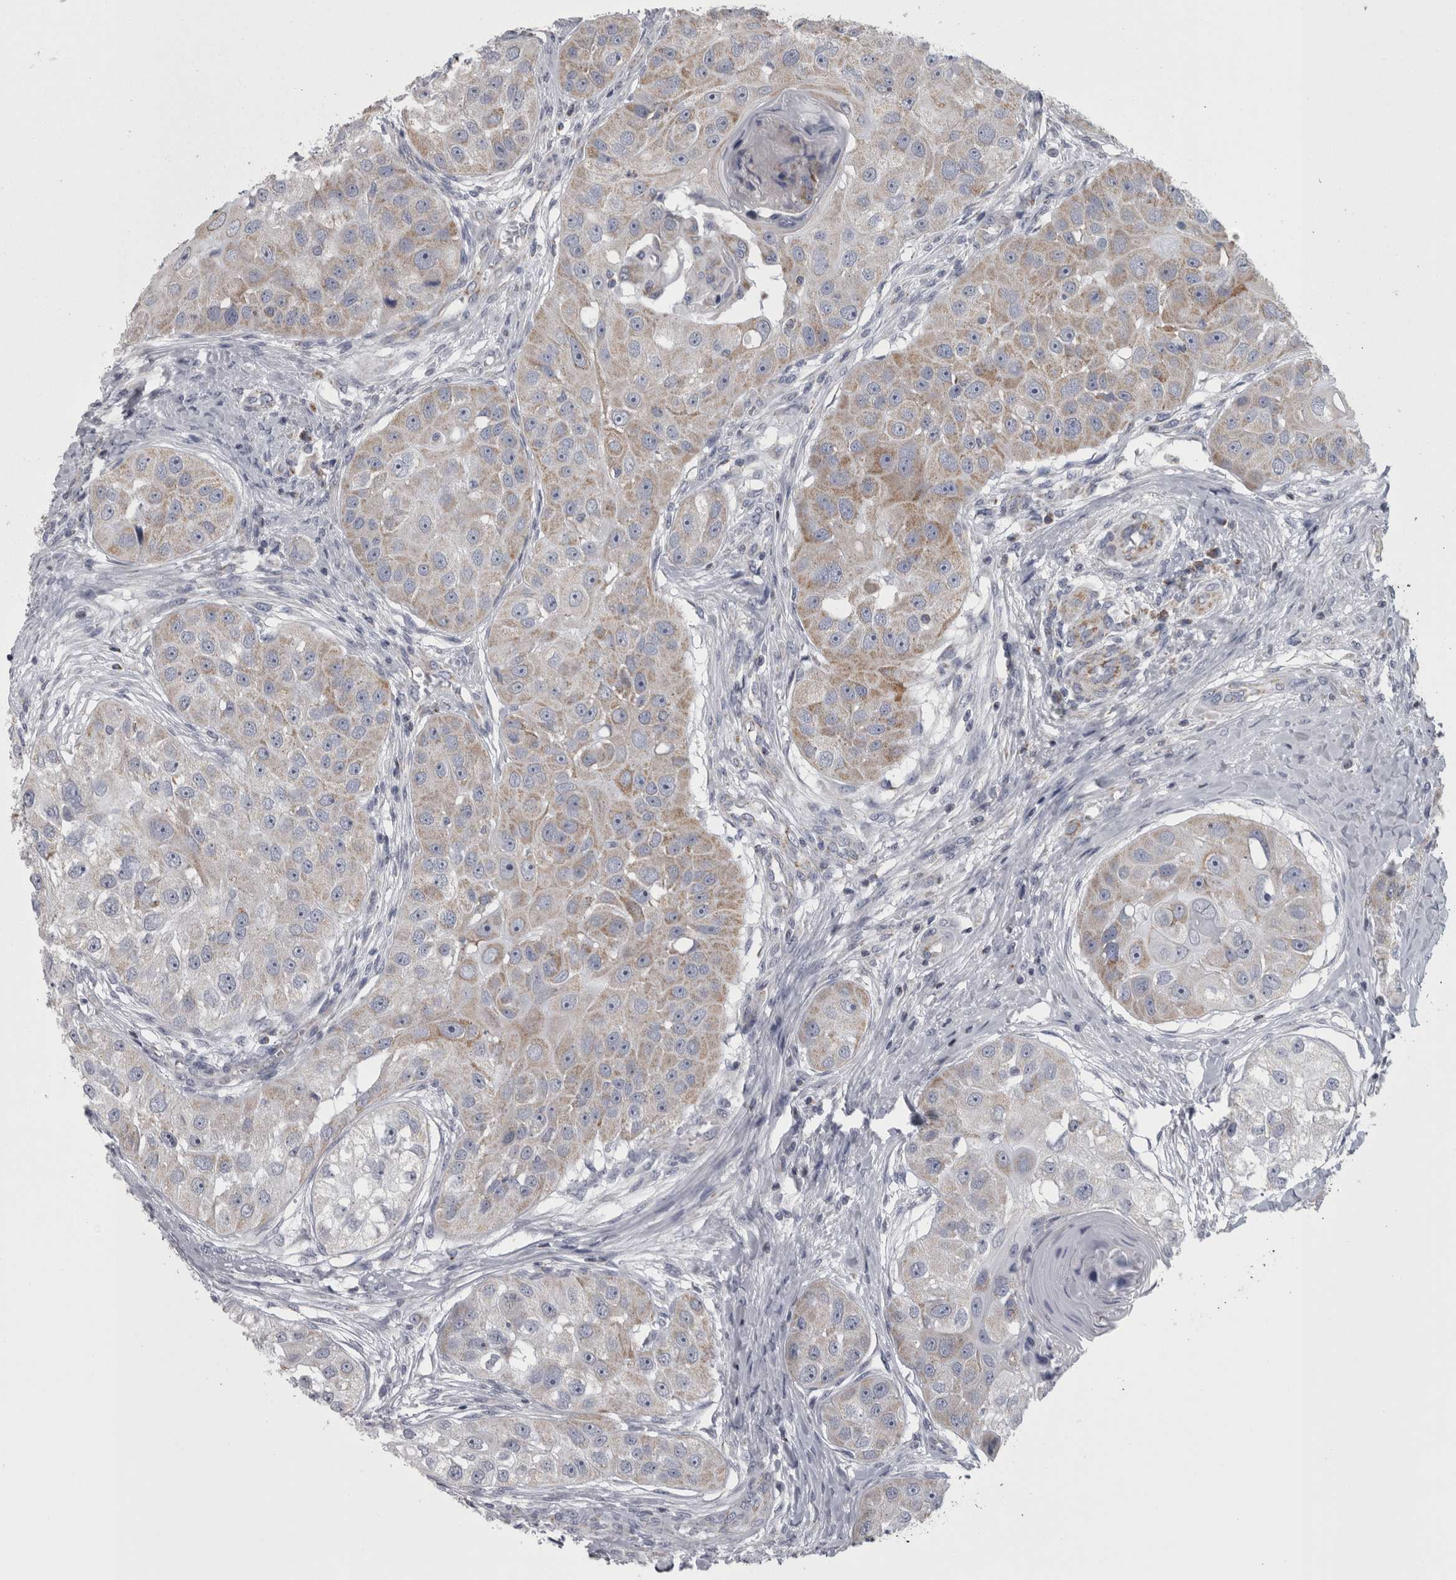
{"staining": {"intensity": "weak", "quantity": "25%-75%", "location": "cytoplasmic/membranous"}, "tissue": "head and neck cancer", "cell_type": "Tumor cells", "image_type": "cancer", "snomed": [{"axis": "morphology", "description": "Normal tissue, NOS"}, {"axis": "morphology", "description": "Squamous cell carcinoma, NOS"}, {"axis": "topography", "description": "Skeletal muscle"}, {"axis": "topography", "description": "Head-Neck"}], "caption": "Immunohistochemical staining of human head and neck cancer (squamous cell carcinoma) demonstrates weak cytoplasmic/membranous protein positivity in about 25%-75% of tumor cells.", "gene": "DBT", "patient": {"sex": "male", "age": 51}}